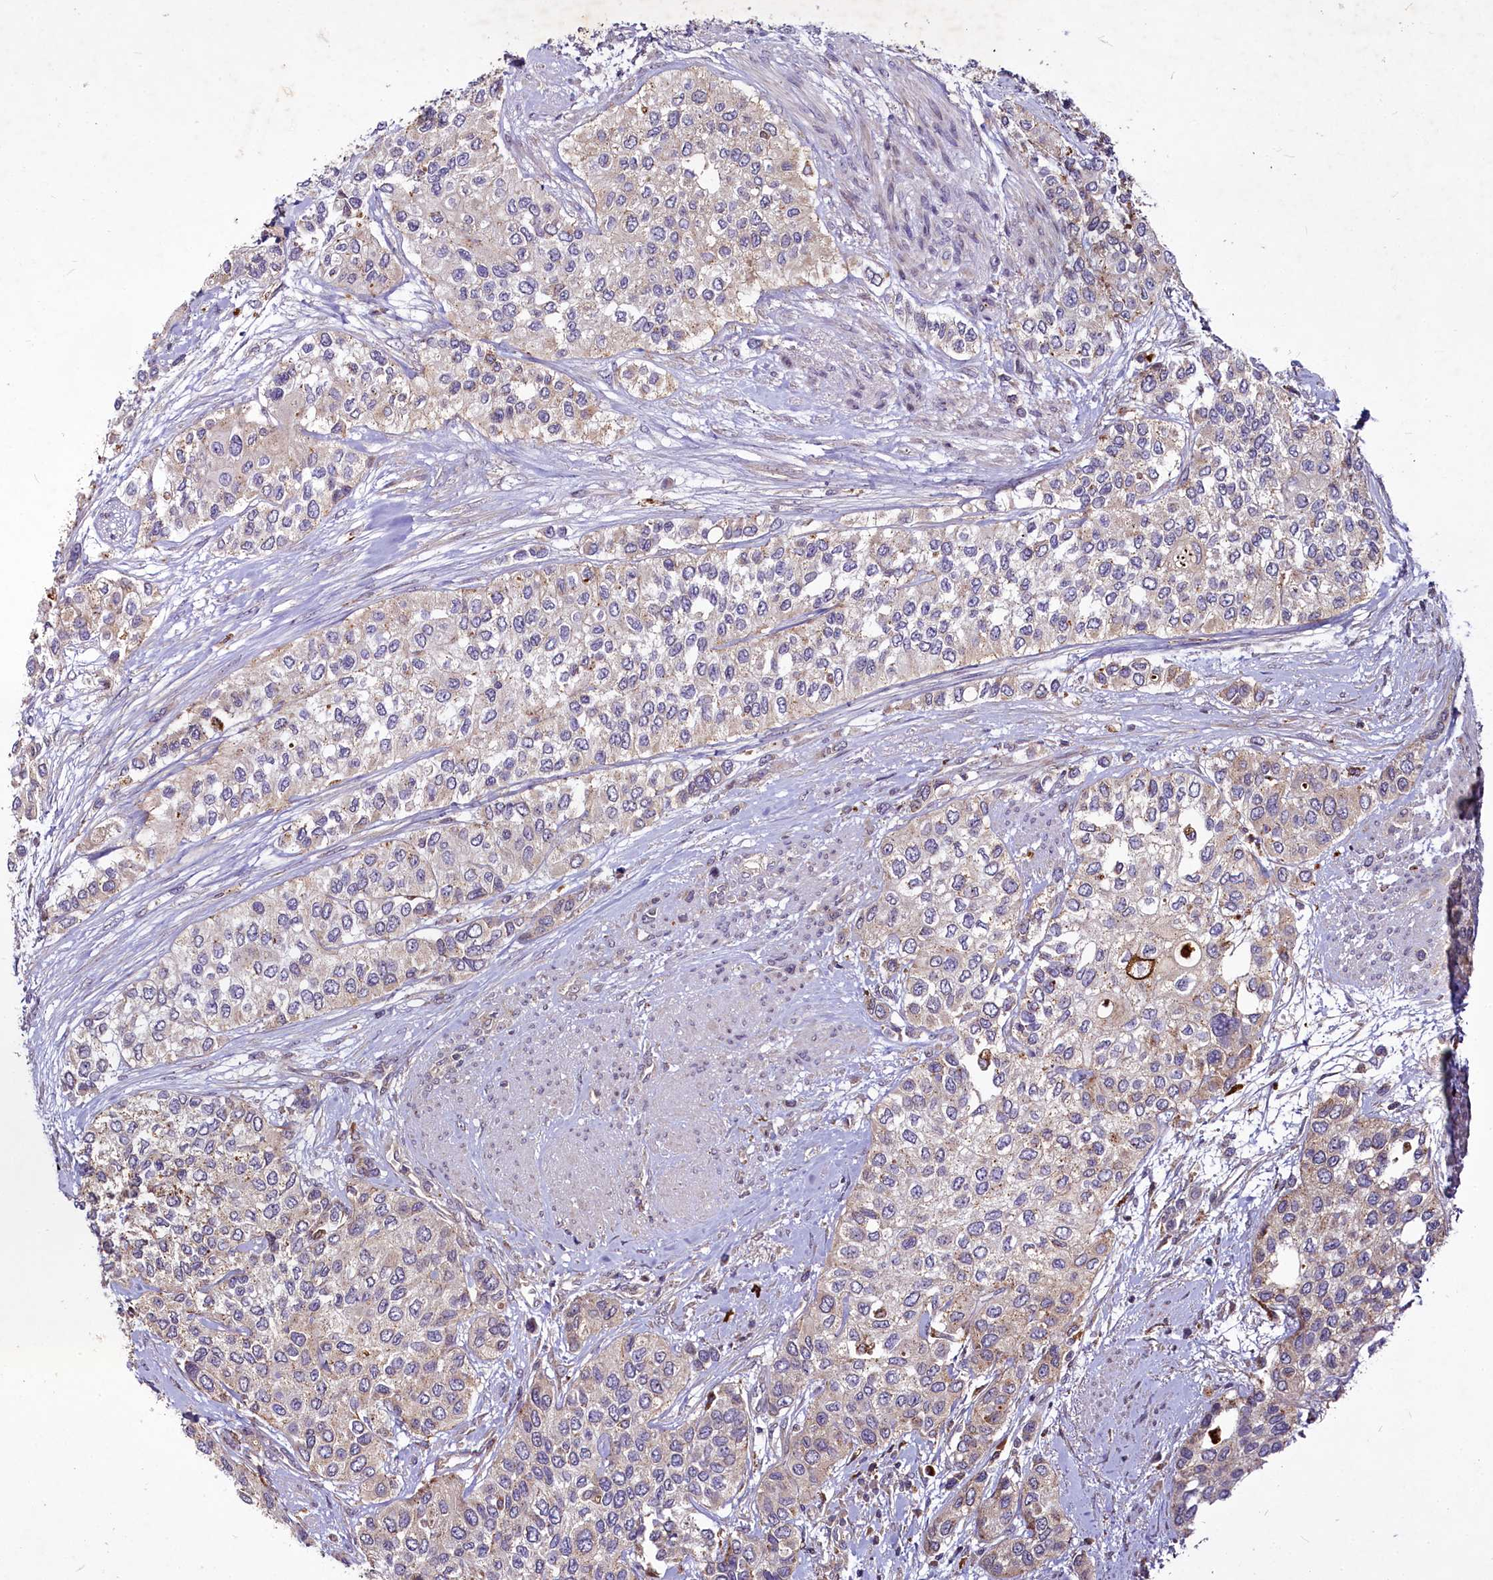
{"staining": {"intensity": "weak", "quantity": "<25%", "location": "cytoplasmic/membranous"}, "tissue": "urothelial cancer", "cell_type": "Tumor cells", "image_type": "cancer", "snomed": [{"axis": "morphology", "description": "Normal tissue, NOS"}, {"axis": "morphology", "description": "Urothelial carcinoma, High grade"}, {"axis": "topography", "description": "Vascular tissue"}, {"axis": "topography", "description": "Urinary bladder"}], "caption": "Immunohistochemistry photomicrograph of neoplastic tissue: urothelial cancer stained with DAB shows no significant protein staining in tumor cells. Nuclei are stained in blue.", "gene": "C11orf86", "patient": {"sex": "female", "age": 56}}